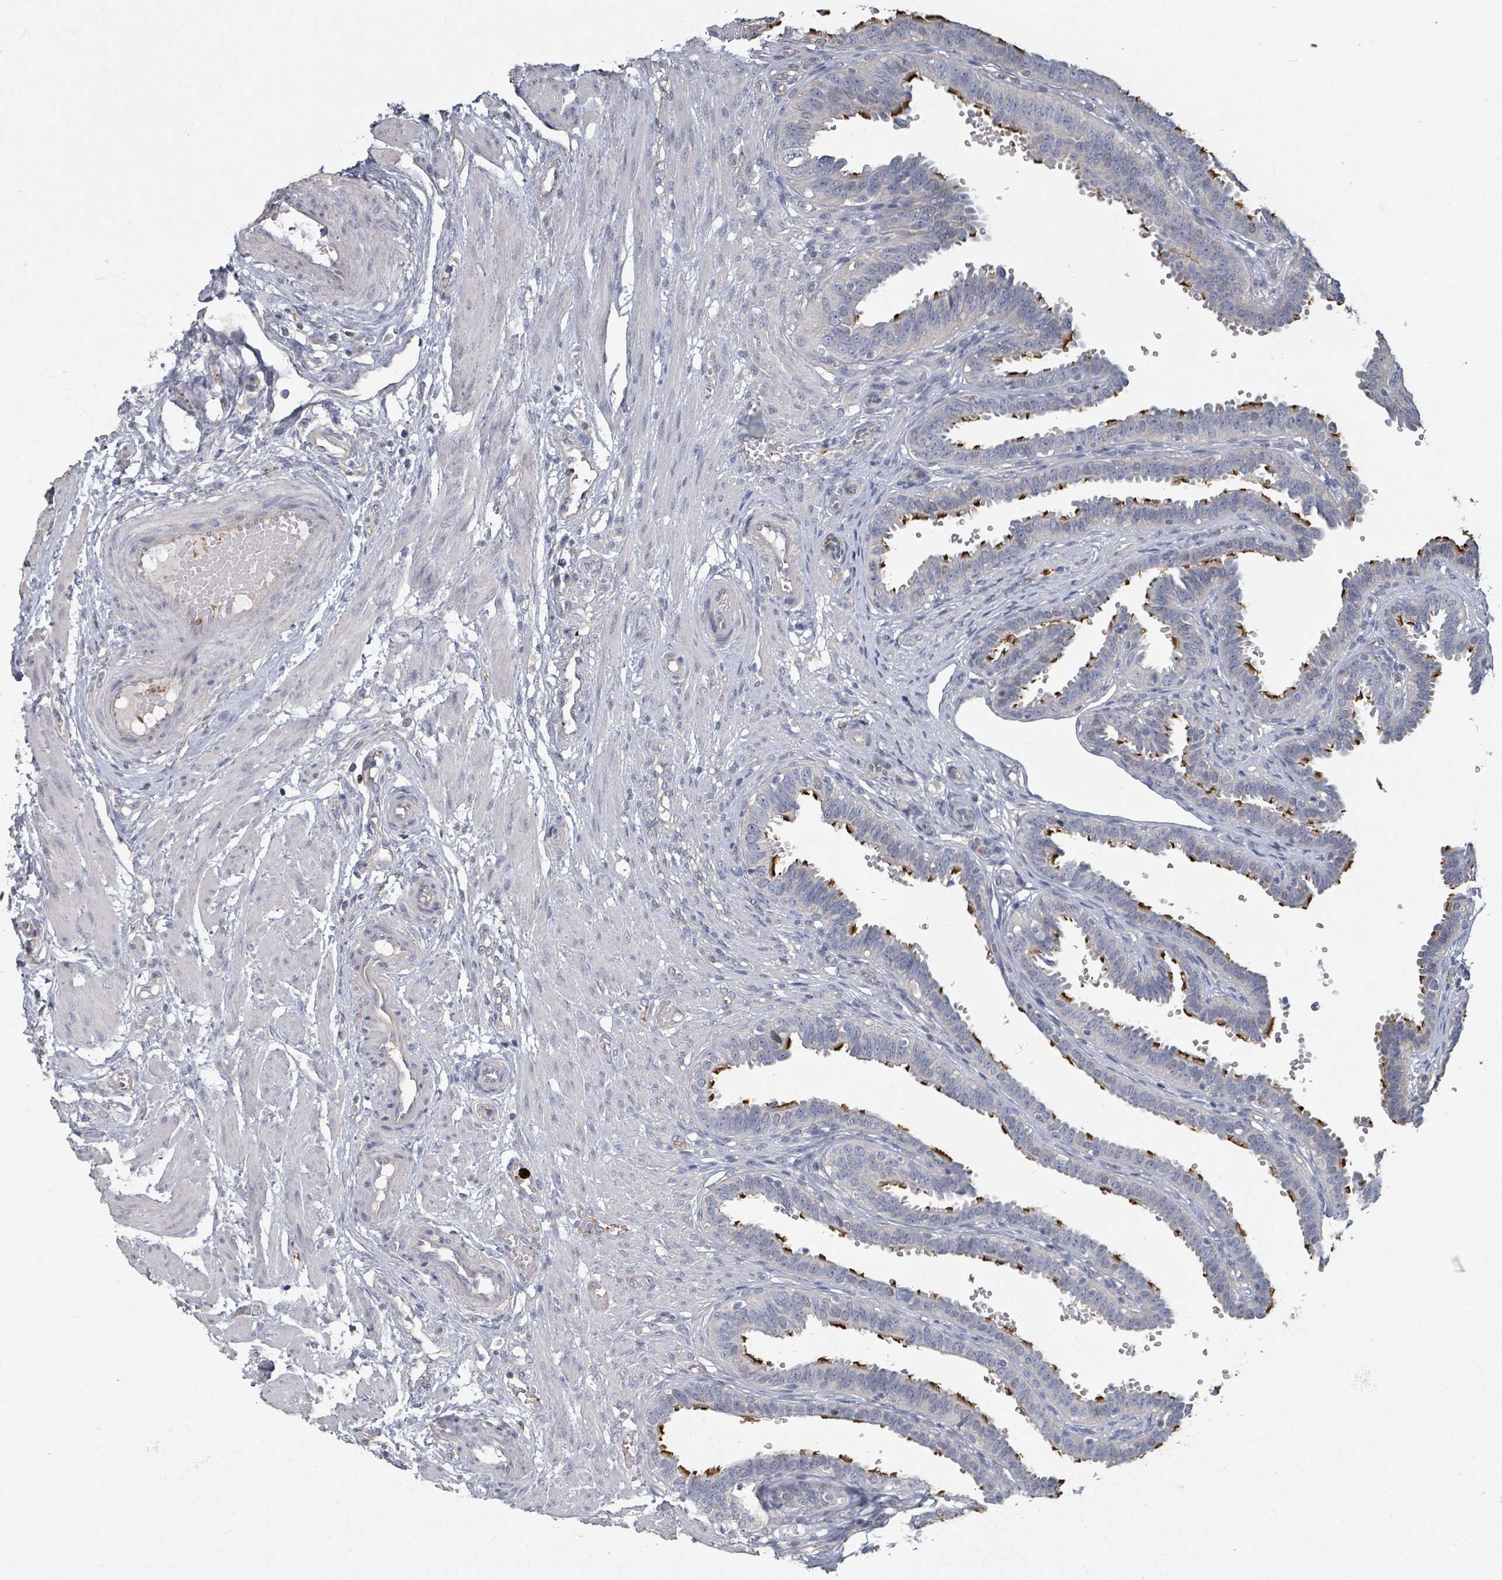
{"staining": {"intensity": "strong", "quantity": "25%-75%", "location": "cytoplasmic/membranous"}, "tissue": "fallopian tube", "cell_type": "Glandular cells", "image_type": "normal", "snomed": [{"axis": "morphology", "description": "Normal tissue, NOS"}, {"axis": "topography", "description": "Fallopian tube"}], "caption": "Immunohistochemistry (IHC) image of benign fallopian tube: fallopian tube stained using IHC exhibits high levels of strong protein expression localized specifically in the cytoplasmic/membranous of glandular cells, appearing as a cytoplasmic/membranous brown color.", "gene": "PLAUR", "patient": {"sex": "female", "age": 37}}